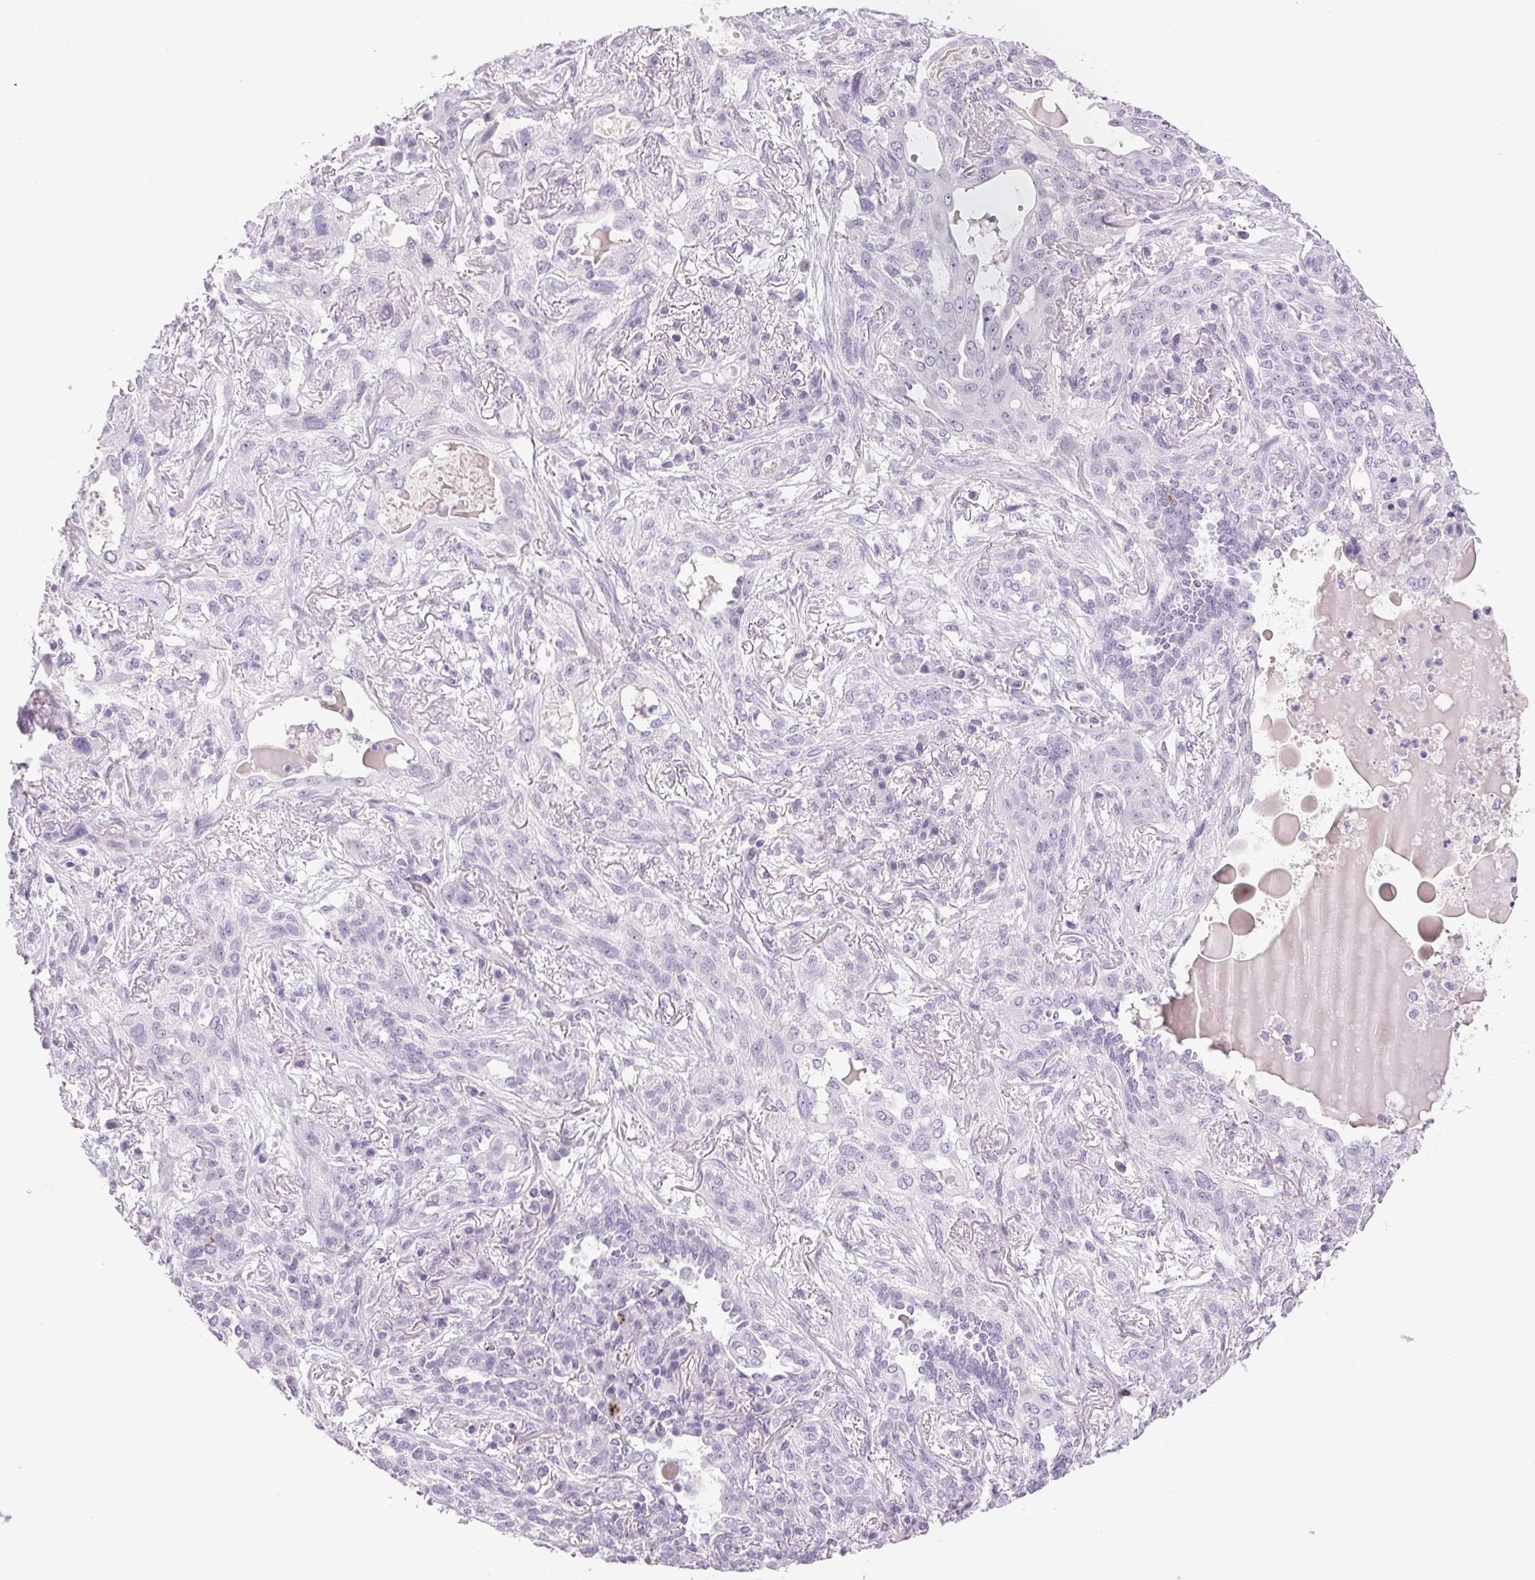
{"staining": {"intensity": "negative", "quantity": "none", "location": "none"}, "tissue": "lung cancer", "cell_type": "Tumor cells", "image_type": "cancer", "snomed": [{"axis": "morphology", "description": "Squamous cell carcinoma, NOS"}, {"axis": "topography", "description": "Lung"}], "caption": "IHC of human lung squamous cell carcinoma reveals no positivity in tumor cells.", "gene": "BPIFB2", "patient": {"sex": "female", "age": 70}}